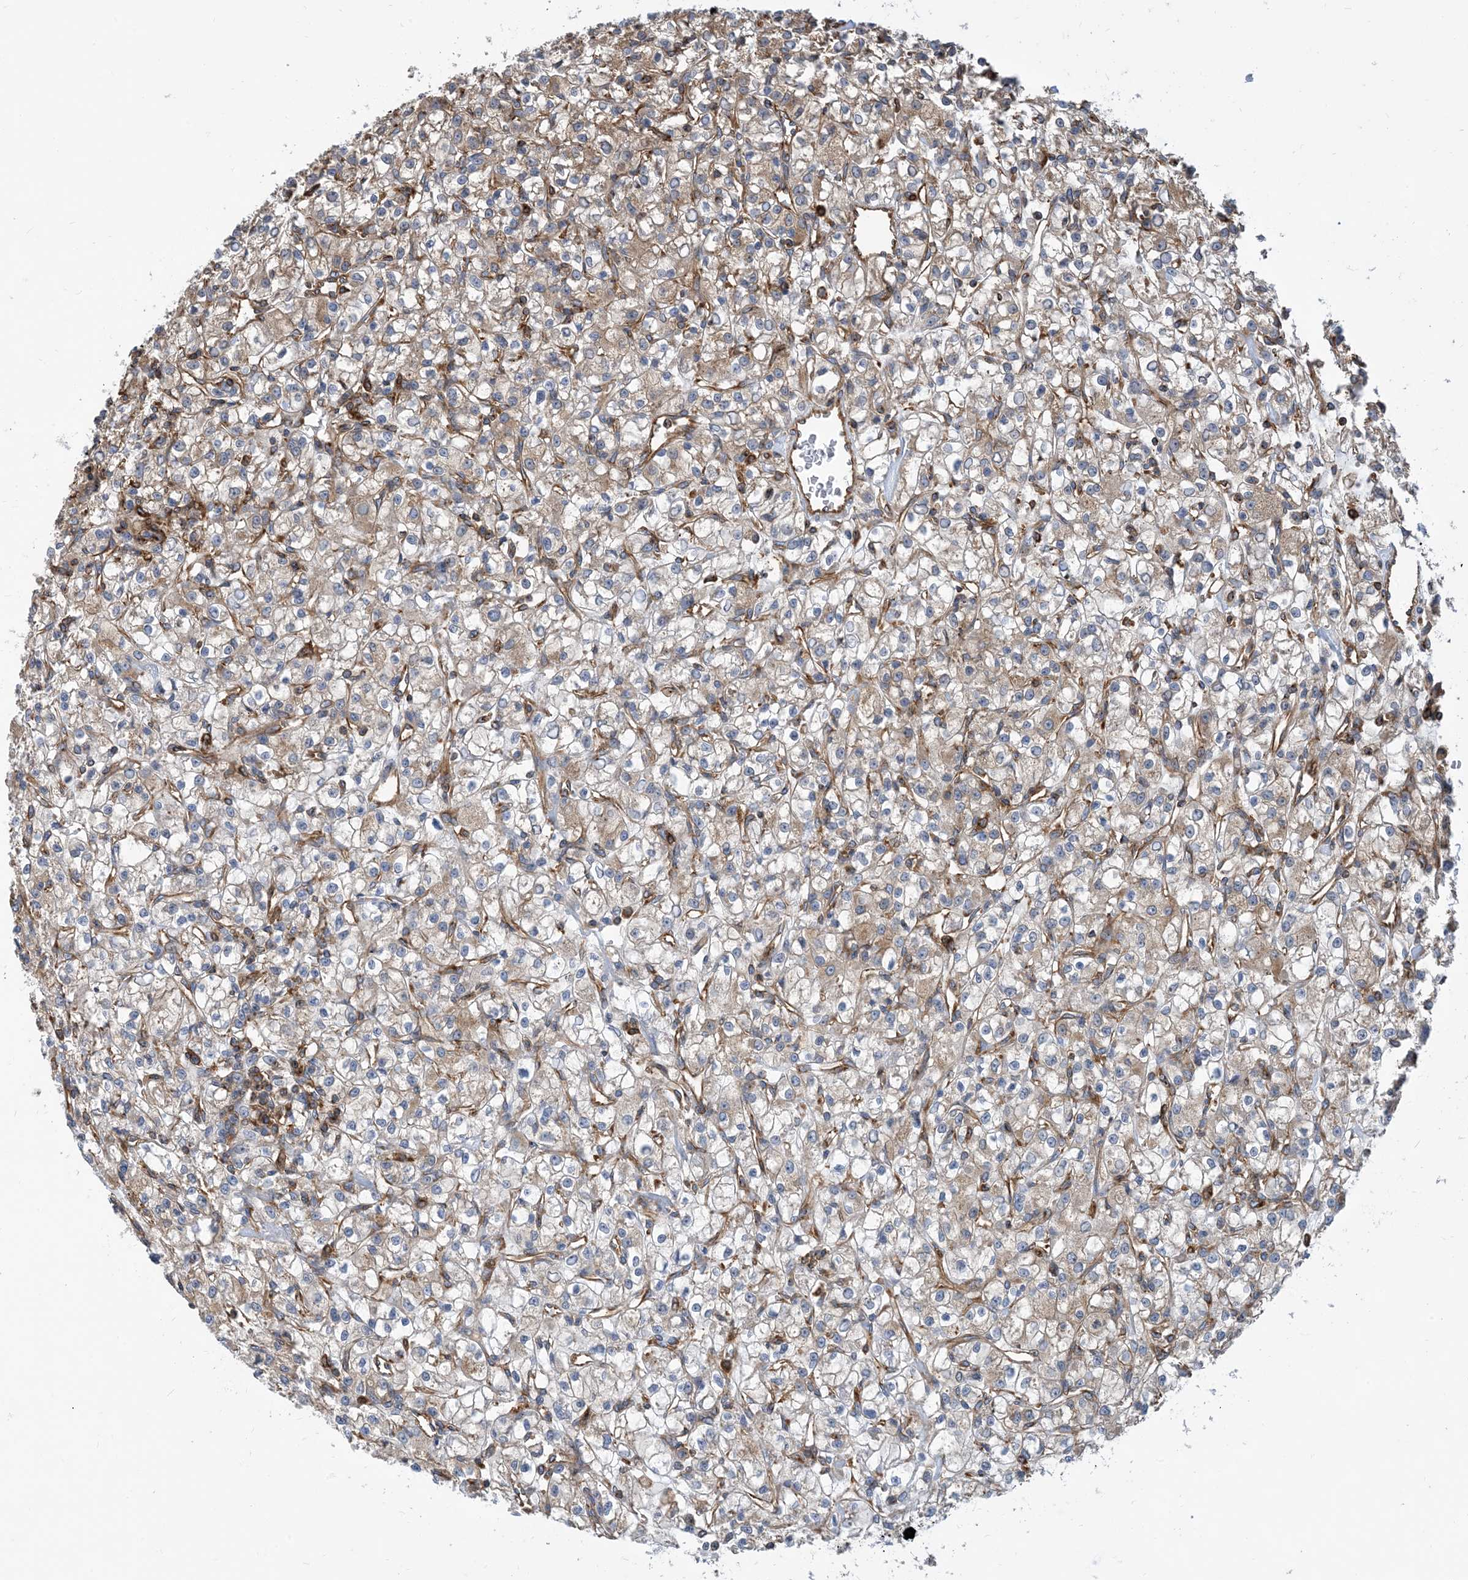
{"staining": {"intensity": "weak", "quantity": "<25%", "location": "cytoplasmic/membranous"}, "tissue": "renal cancer", "cell_type": "Tumor cells", "image_type": "cancer", "snomed": [{"axis": "morphology", "description": "Adenocarcinoma, NOS"}, {"axis": "topography", "description": "Kidney"}], "caption": "Adenocarcinoma (renal) was stained to show a protein in brown. There is no significant positivity in tumor cells.", "gene": "DYNC1LI1", "patient": {"sex": "female", "age": 59}}